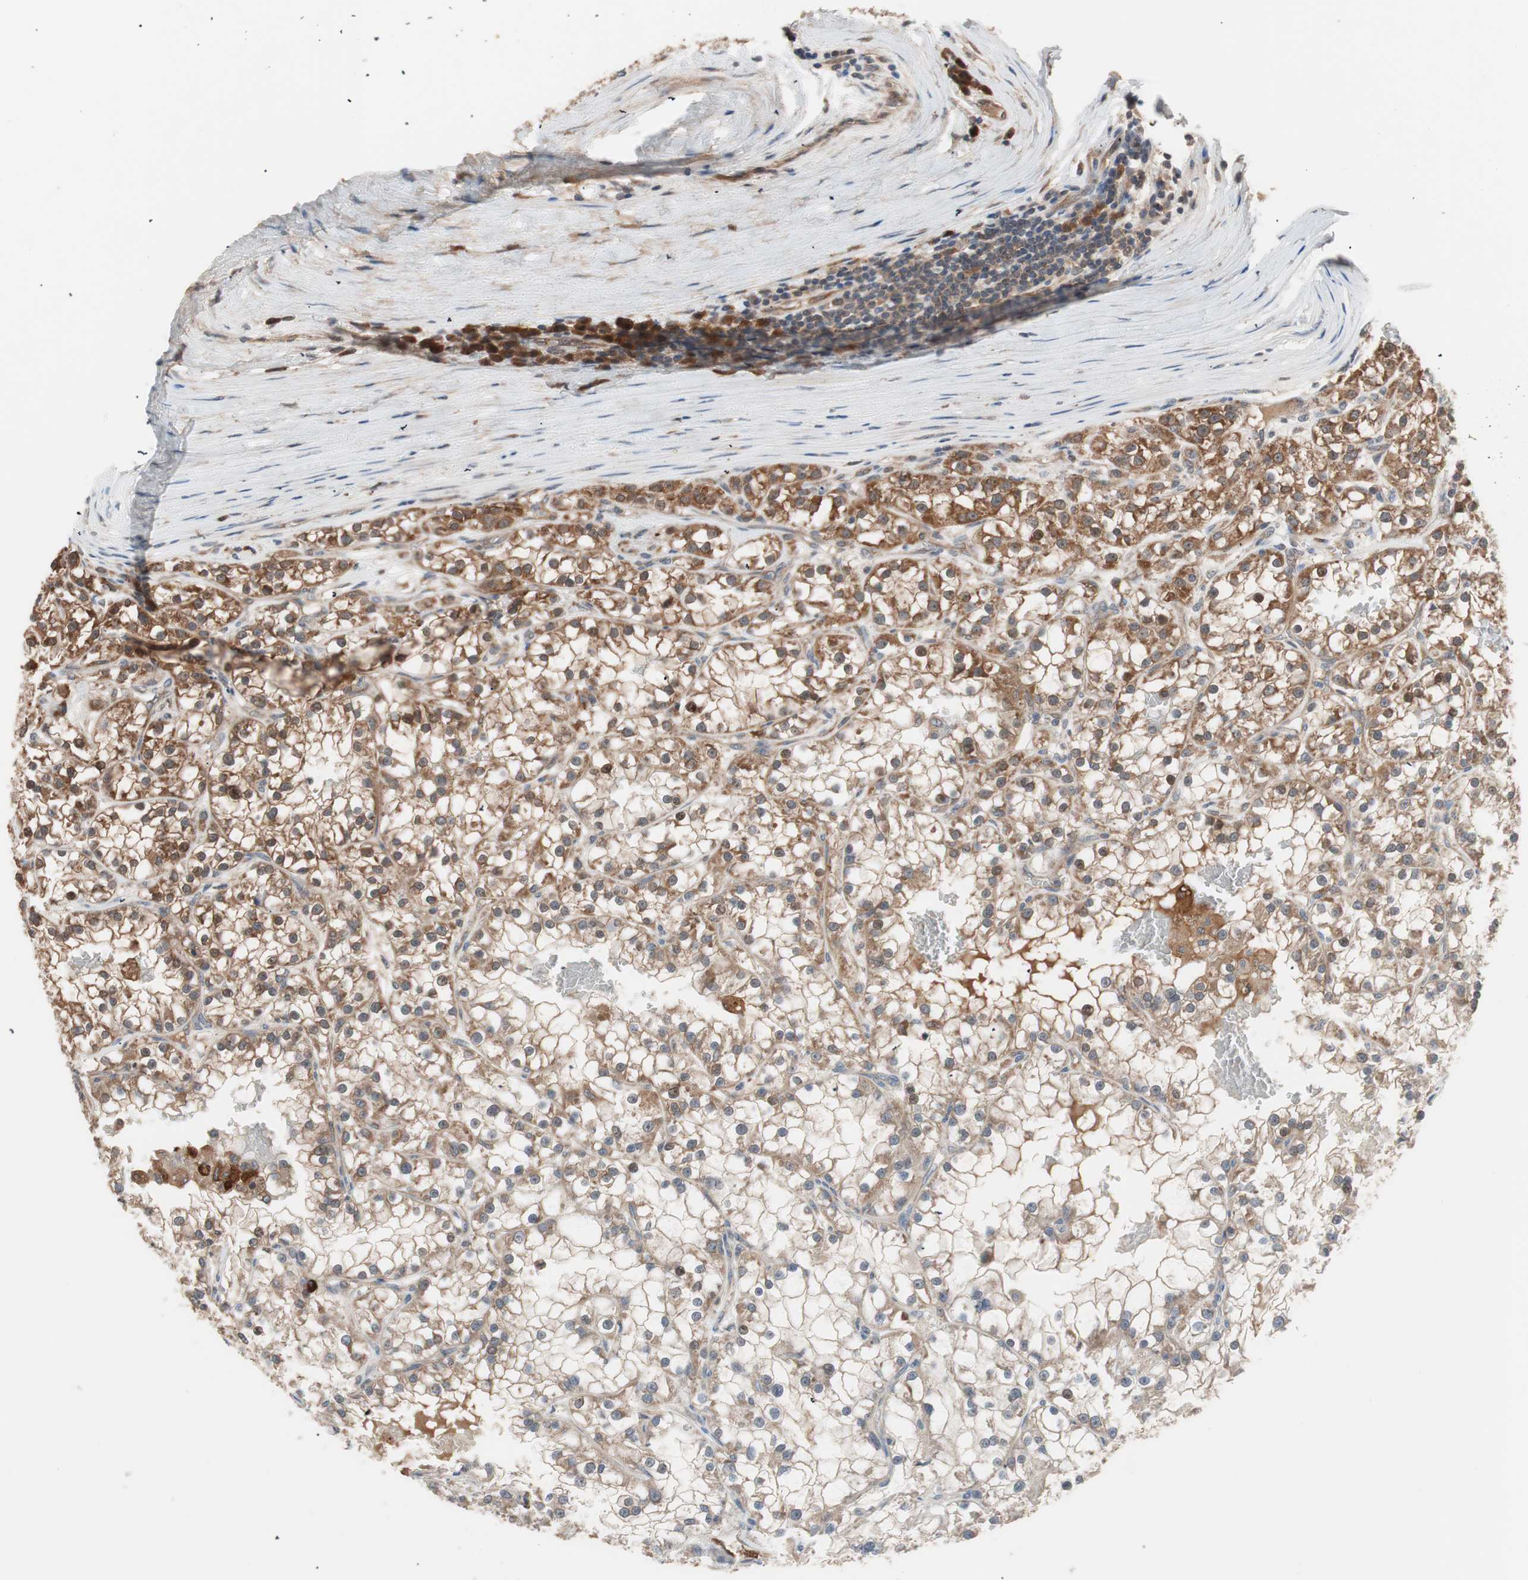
{"staining": {"intensity": "moderate", "quantity": ">75%", "location": "cytoplasmic/membranous"}, "tissue": "renal cancer", "cell_type": "Tumor cells", "image_type": "cancer", "snomed": [{"axis": "morphology", "description": "Adenocarcinoma, NOS"}, {"axis": "topography", "description": "Kidney"}], "caption": "A histopathology image of human renal cancer (adenocarcinoma) stained for a protein exhibits moderate cytoplasmic/membranous brown staining in tumor cells.", "gene": "HMBS", "patient": {"sex": "female", "age": 52}}